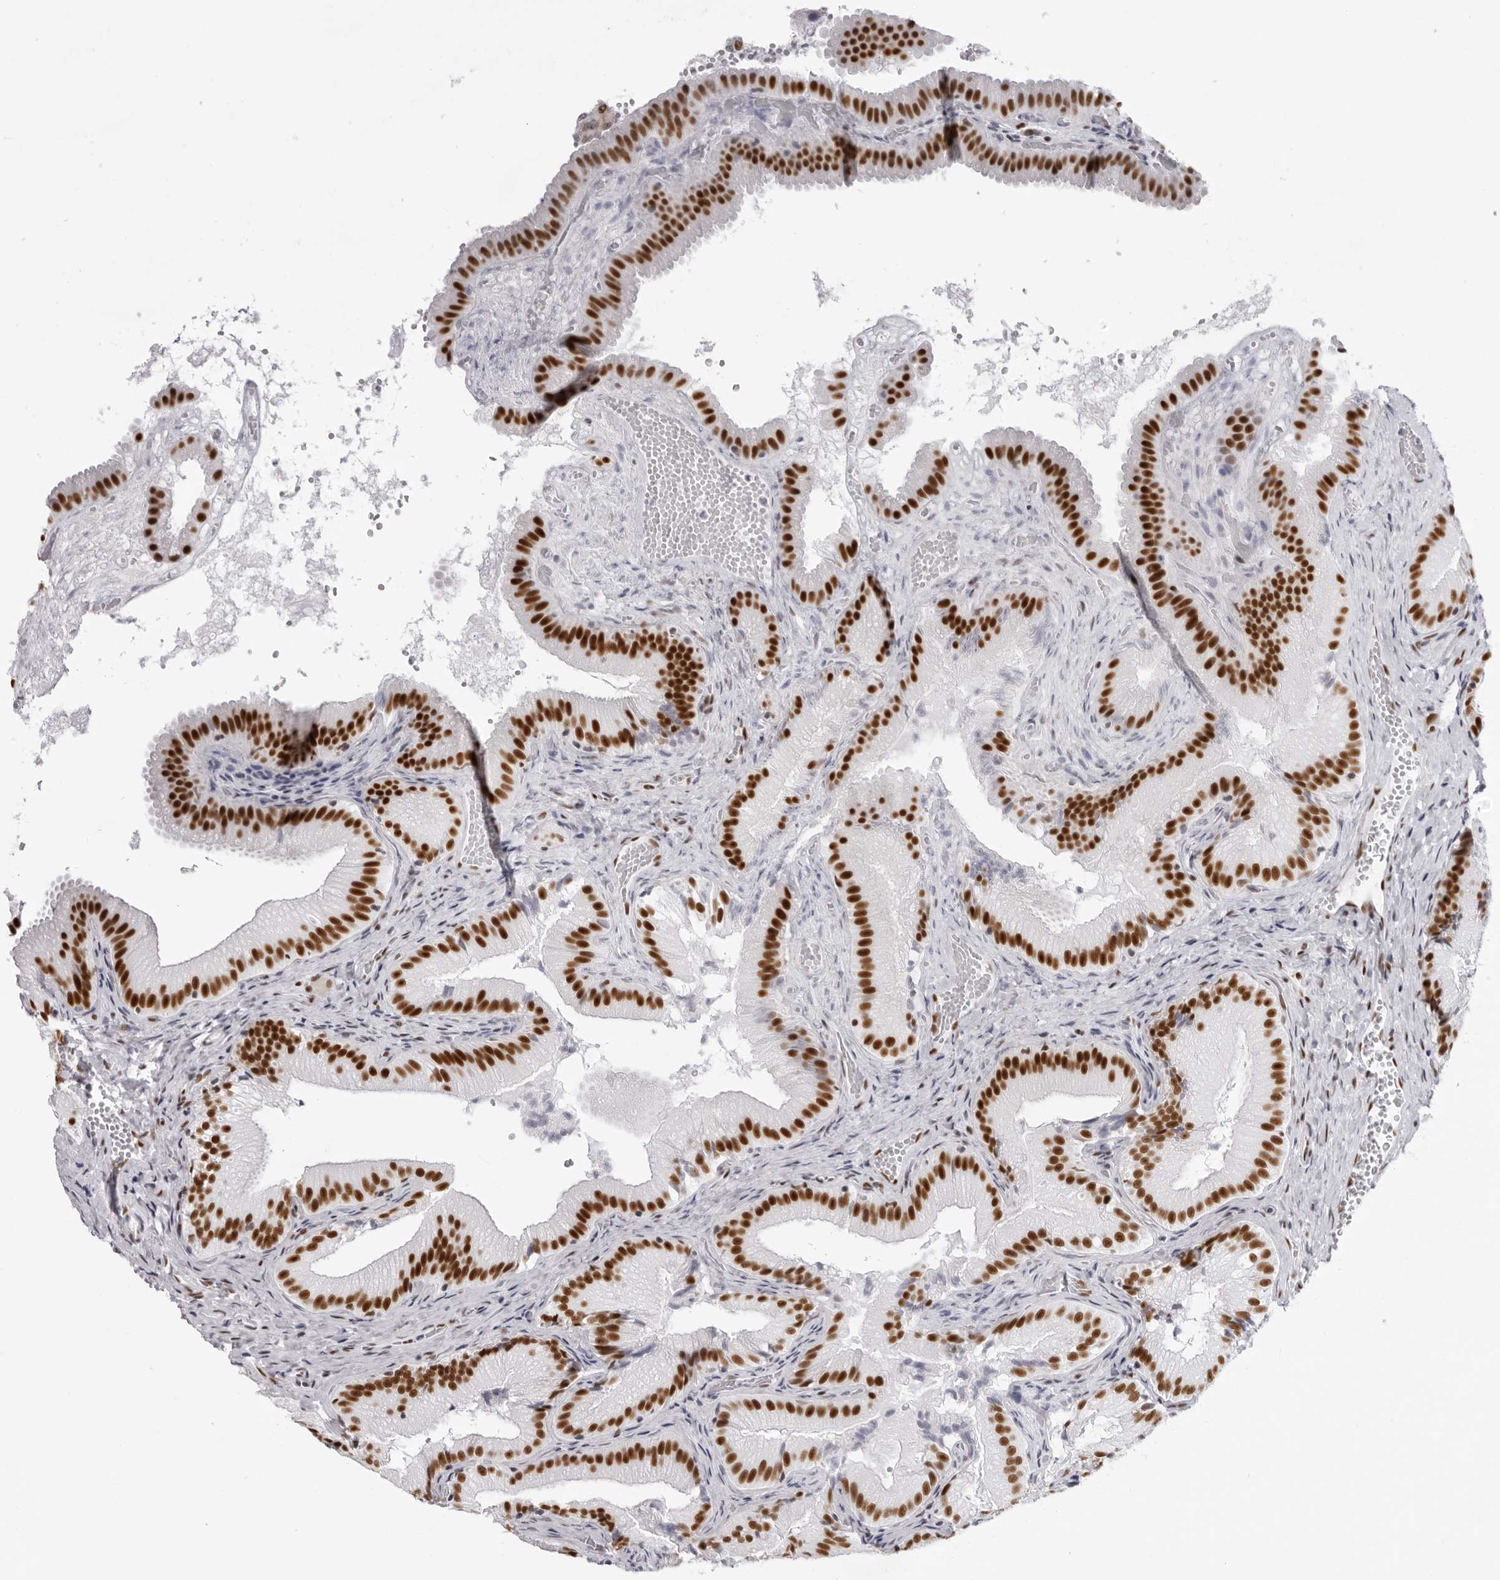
{"staining": {"intensity": "strong", "quantity": ">75%", "location": "nuclear"}, "tissue": "gallbladder", "cell_type": "Glandular cells", "image_type": "normal", "snomed": [{"axis": "morphology", "description": "Normal tissue, NOS"}, {"axis": "topography", "description": "Gallbladder"}], "caption": "Protein expression by IHC shows strong nuclear staining in about >75% of glandular cells in benign gallbladder.", "gene": "IRF2BP2", "patient": {"sex": "female", "age": 30}}